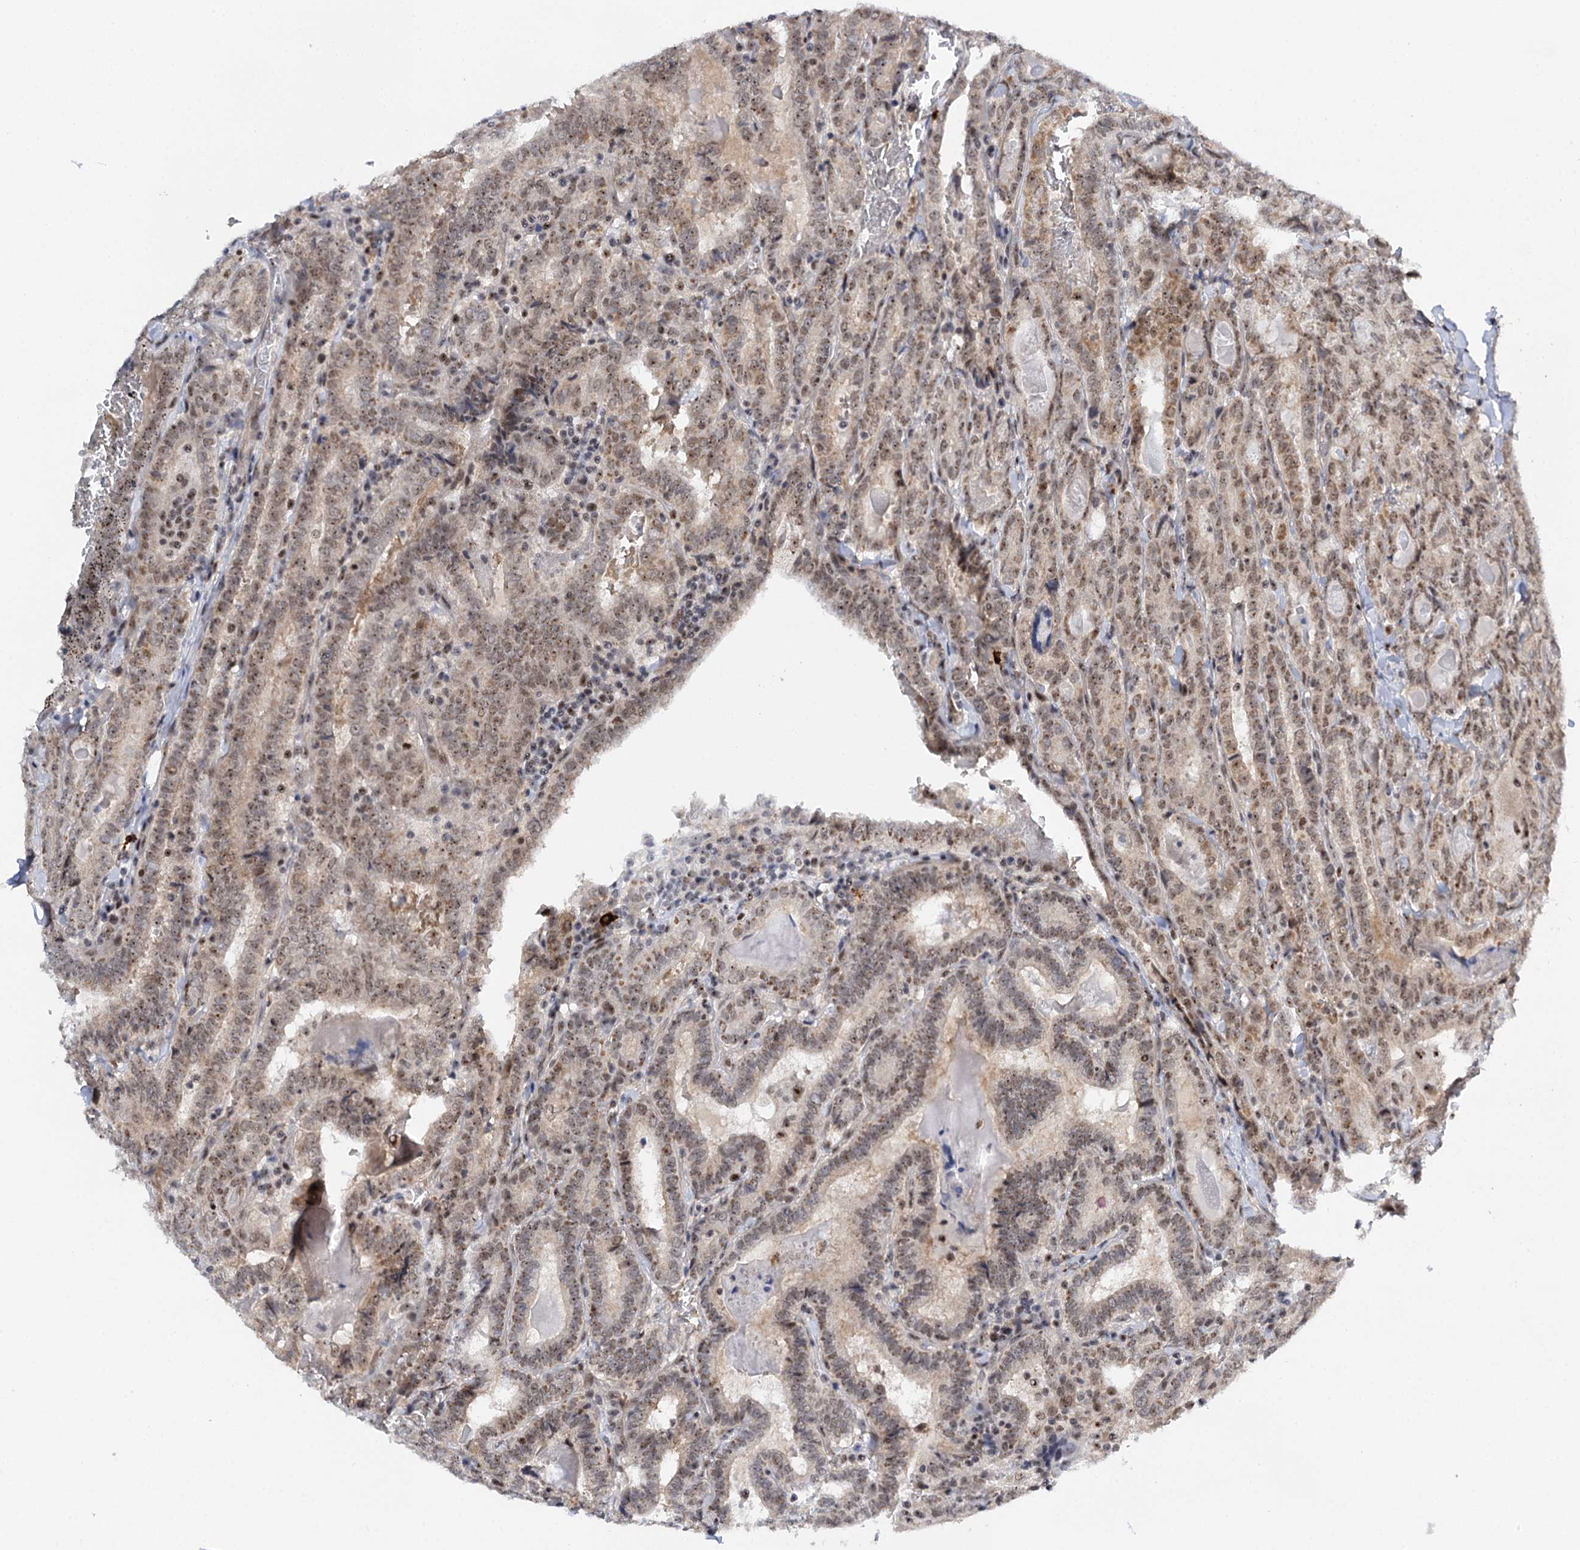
{"staining": {"intensity": "moderate", "quantity": "25%-75%", "location": "nuclear"}, "tissue": "thyroid cancer", "cell_type": "Tumor cells", "image_type": "cancer", "snomed": [{"axis": "morphology", "description": "Papillary adenocarcinoma, NOS"}, {"axis": "topography", "description": "Thyroid gland"}], "caption": "A high-resolution image shows IHC staining of thyroid cancer (papillary adenocarcinoma), which demonstrates moderate nuclear expression in about 25%-75% of tumor cells. (IHC, brightfield microscopy, high magnification).", "gene": "BUD13", "patient": {"sex": "female", "age": 72}}